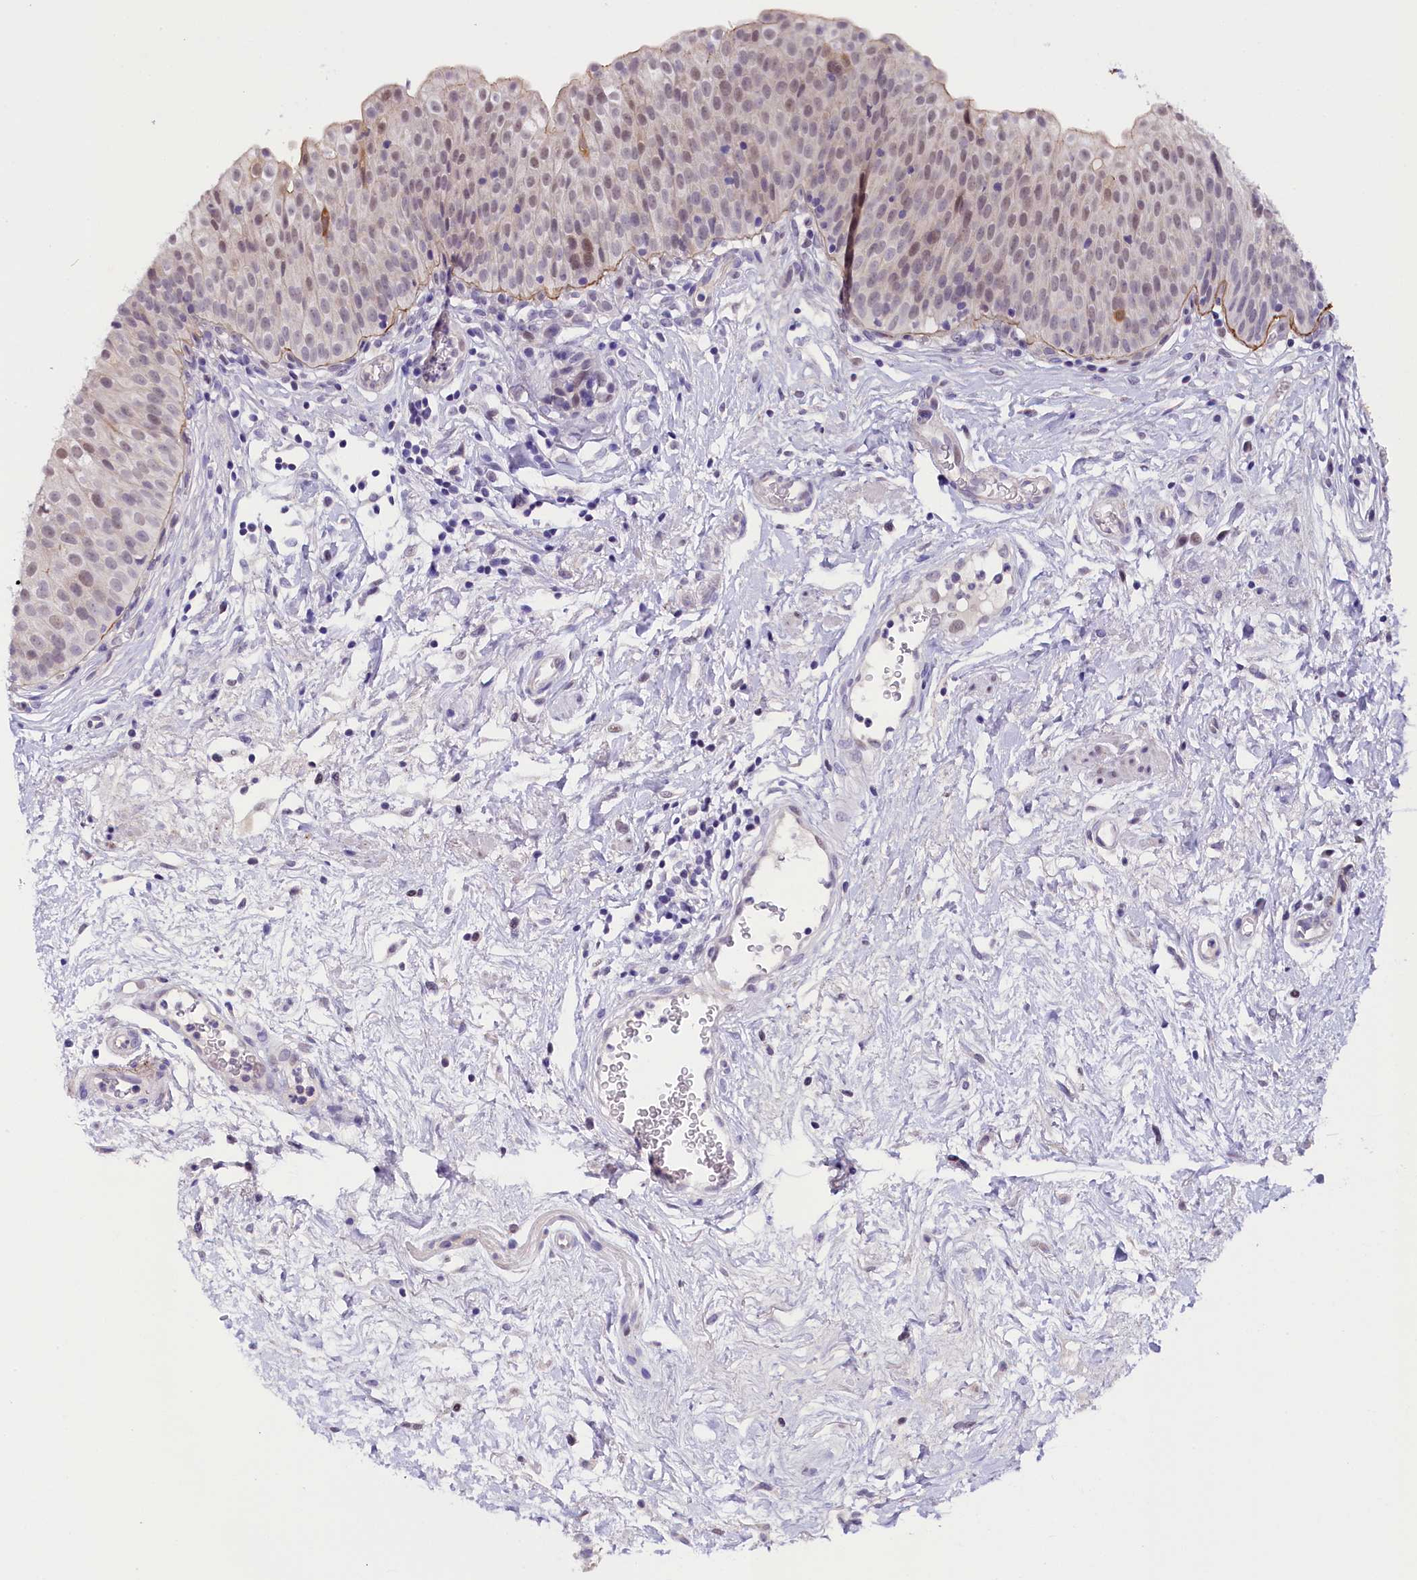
{"staining": {"intensity": "moderate", "quantity": "25%-75%", "location": "nuclear"}, "tissue": "urinary bladder", "cell_type": "Urothelial cells", "image_type": "normal", "snomed": [{"axis": "morphology", "description": "Normal tissue, NOS"}, {"axis": "topography", "description": "Urinary bladder"}], "caption": "Immunohistochemistry (IHC) of unremarkable human urinary bladder demonstrates medium levels of moderate nuclear expression in about 25%-75% of urothelial cells.", "gene": "OSGEP", "patient": {"sex": "male", "age": 55}}